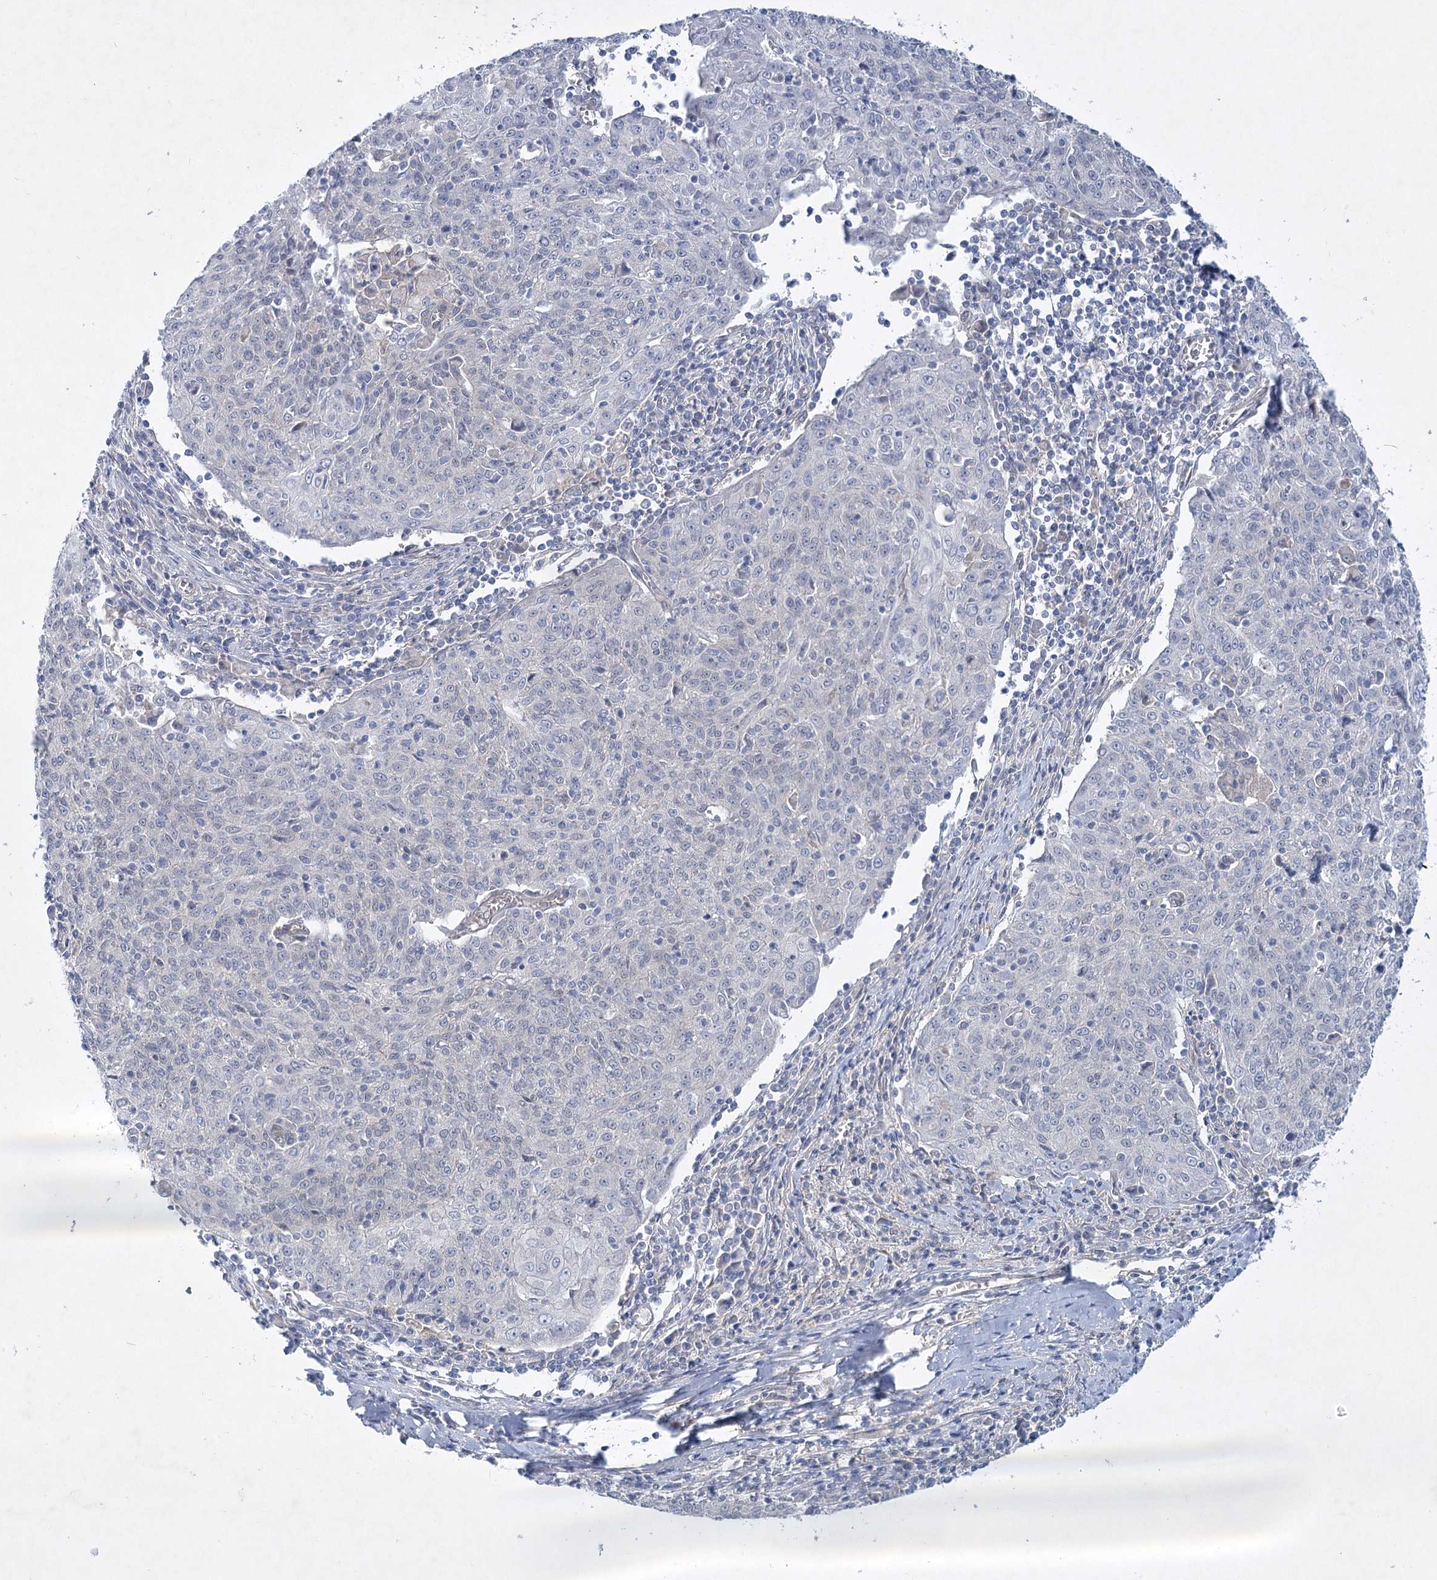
{"staining": {"intensity": "negative", "quantity": "none", "location": "none"}, "tissue": "cervical cancer", "cell_type": "Tumor cells", "image_type": "cancer", "snomed": [{"axis": "morphology", "description": "Squamous cell carcinoma, NOS"}, {"axis": "topography", "description": "Cervix"}], "caption": "A photomicrograph of human cervical squamous cell carcinoma is negative for staining in tumor cells. Brightfield microscopy of immunohistochemistry stained with DAB (3,3'-diaminobenzidine) (brown) and hematoxylin (blue), captured at high magnification.", "gene": "AAMDC", "patient": {"sex": "female", "age": 48}}